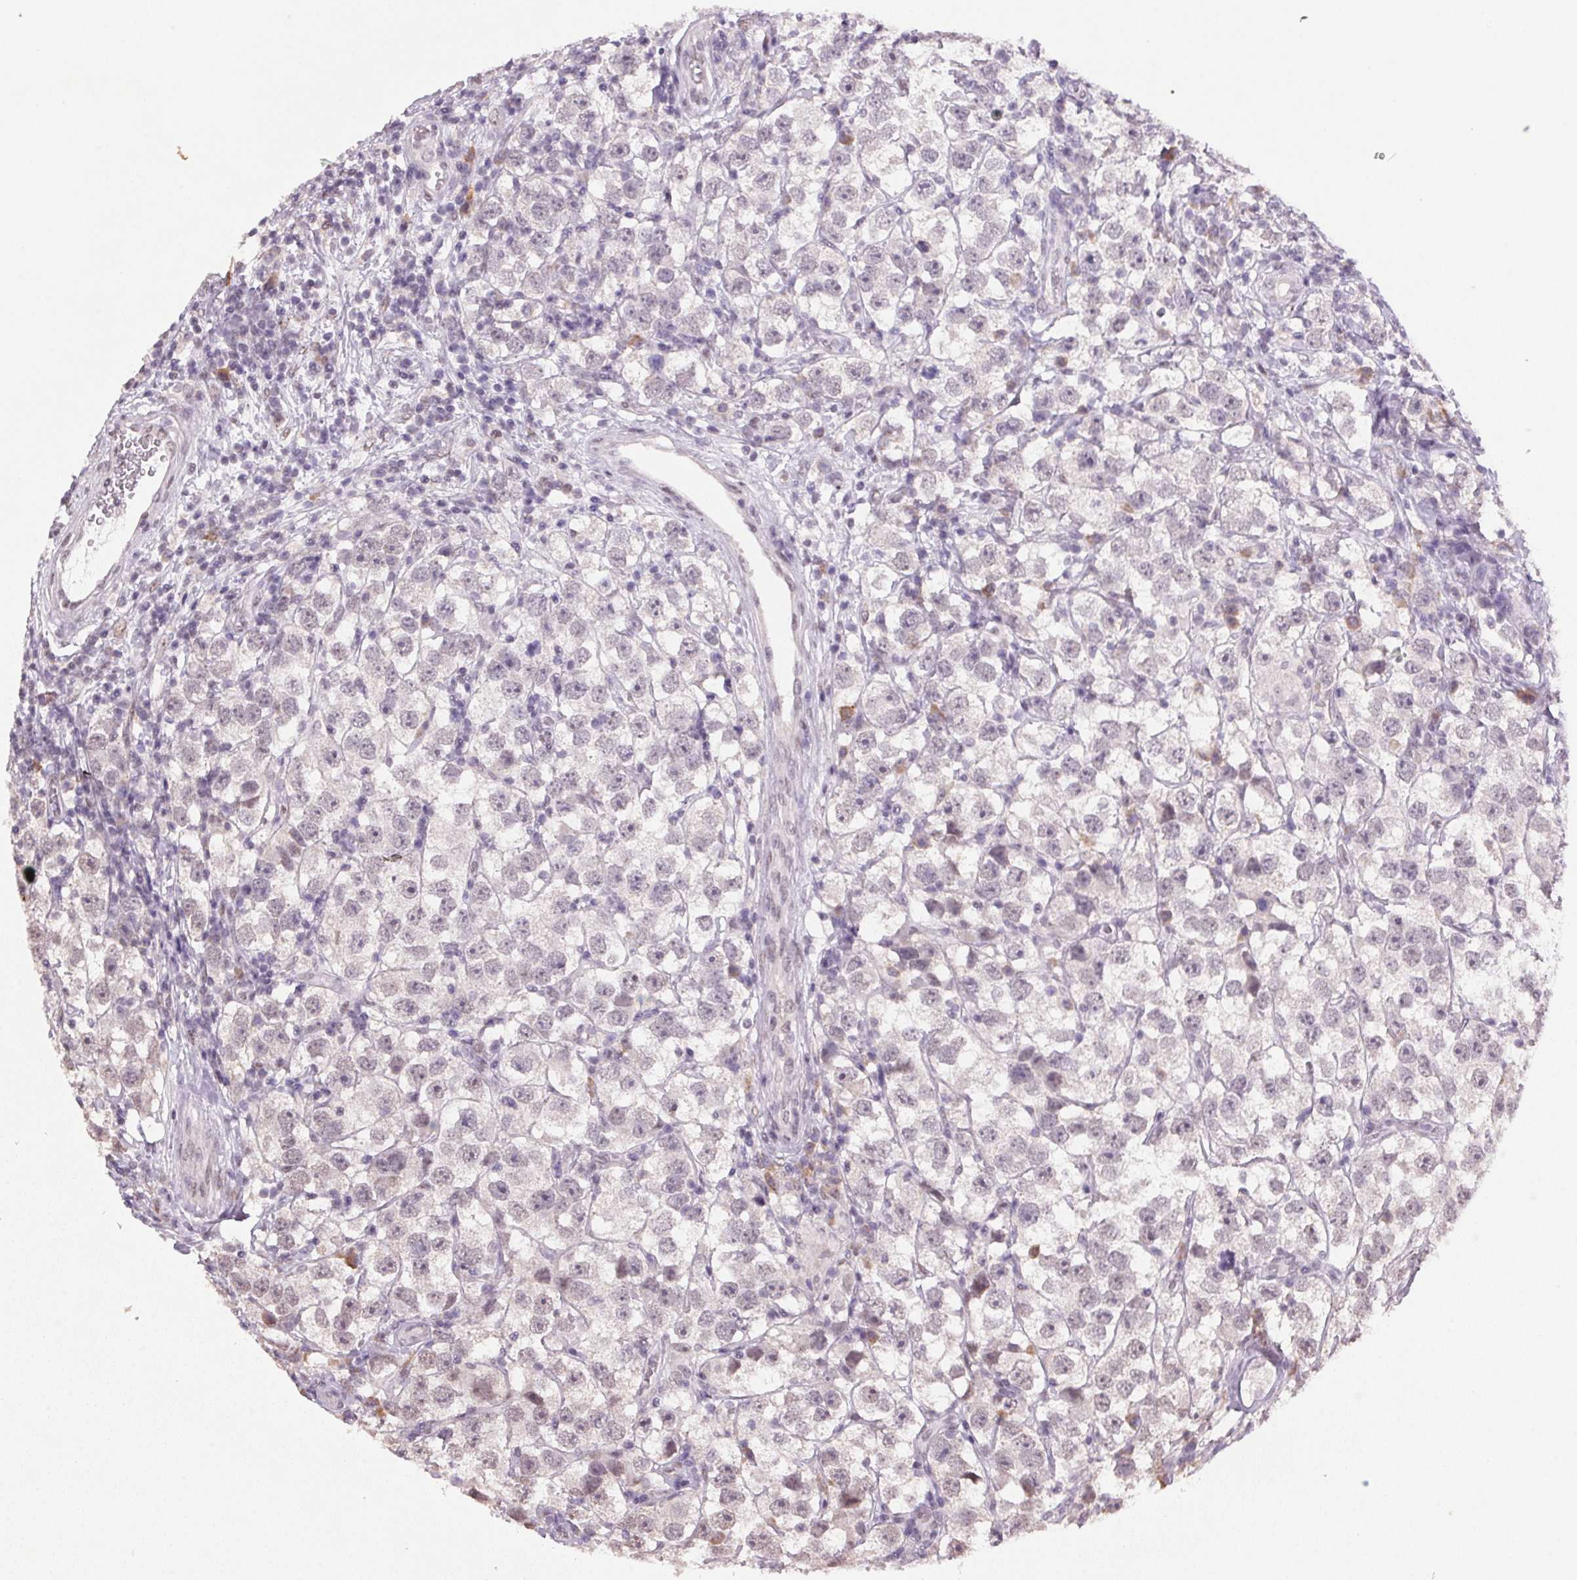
{"staining": {"intensity": "negative", "quantity": "none", "location": "none"}, "tissue": "testis cancer", "cell_type": "Tumor cells", "image_type": "cancer", "snomed": [{"axis": "morphology", "description": "Seminoma, NOS"}, {"axis": "topography", "description": "Testis"}], "caption": "Immunohistochemical staining of human testis cancer shows no significant positivity in tumor cells.", "gene": "ZBTB4", "patient": {"sex": "male", "age": 26}}